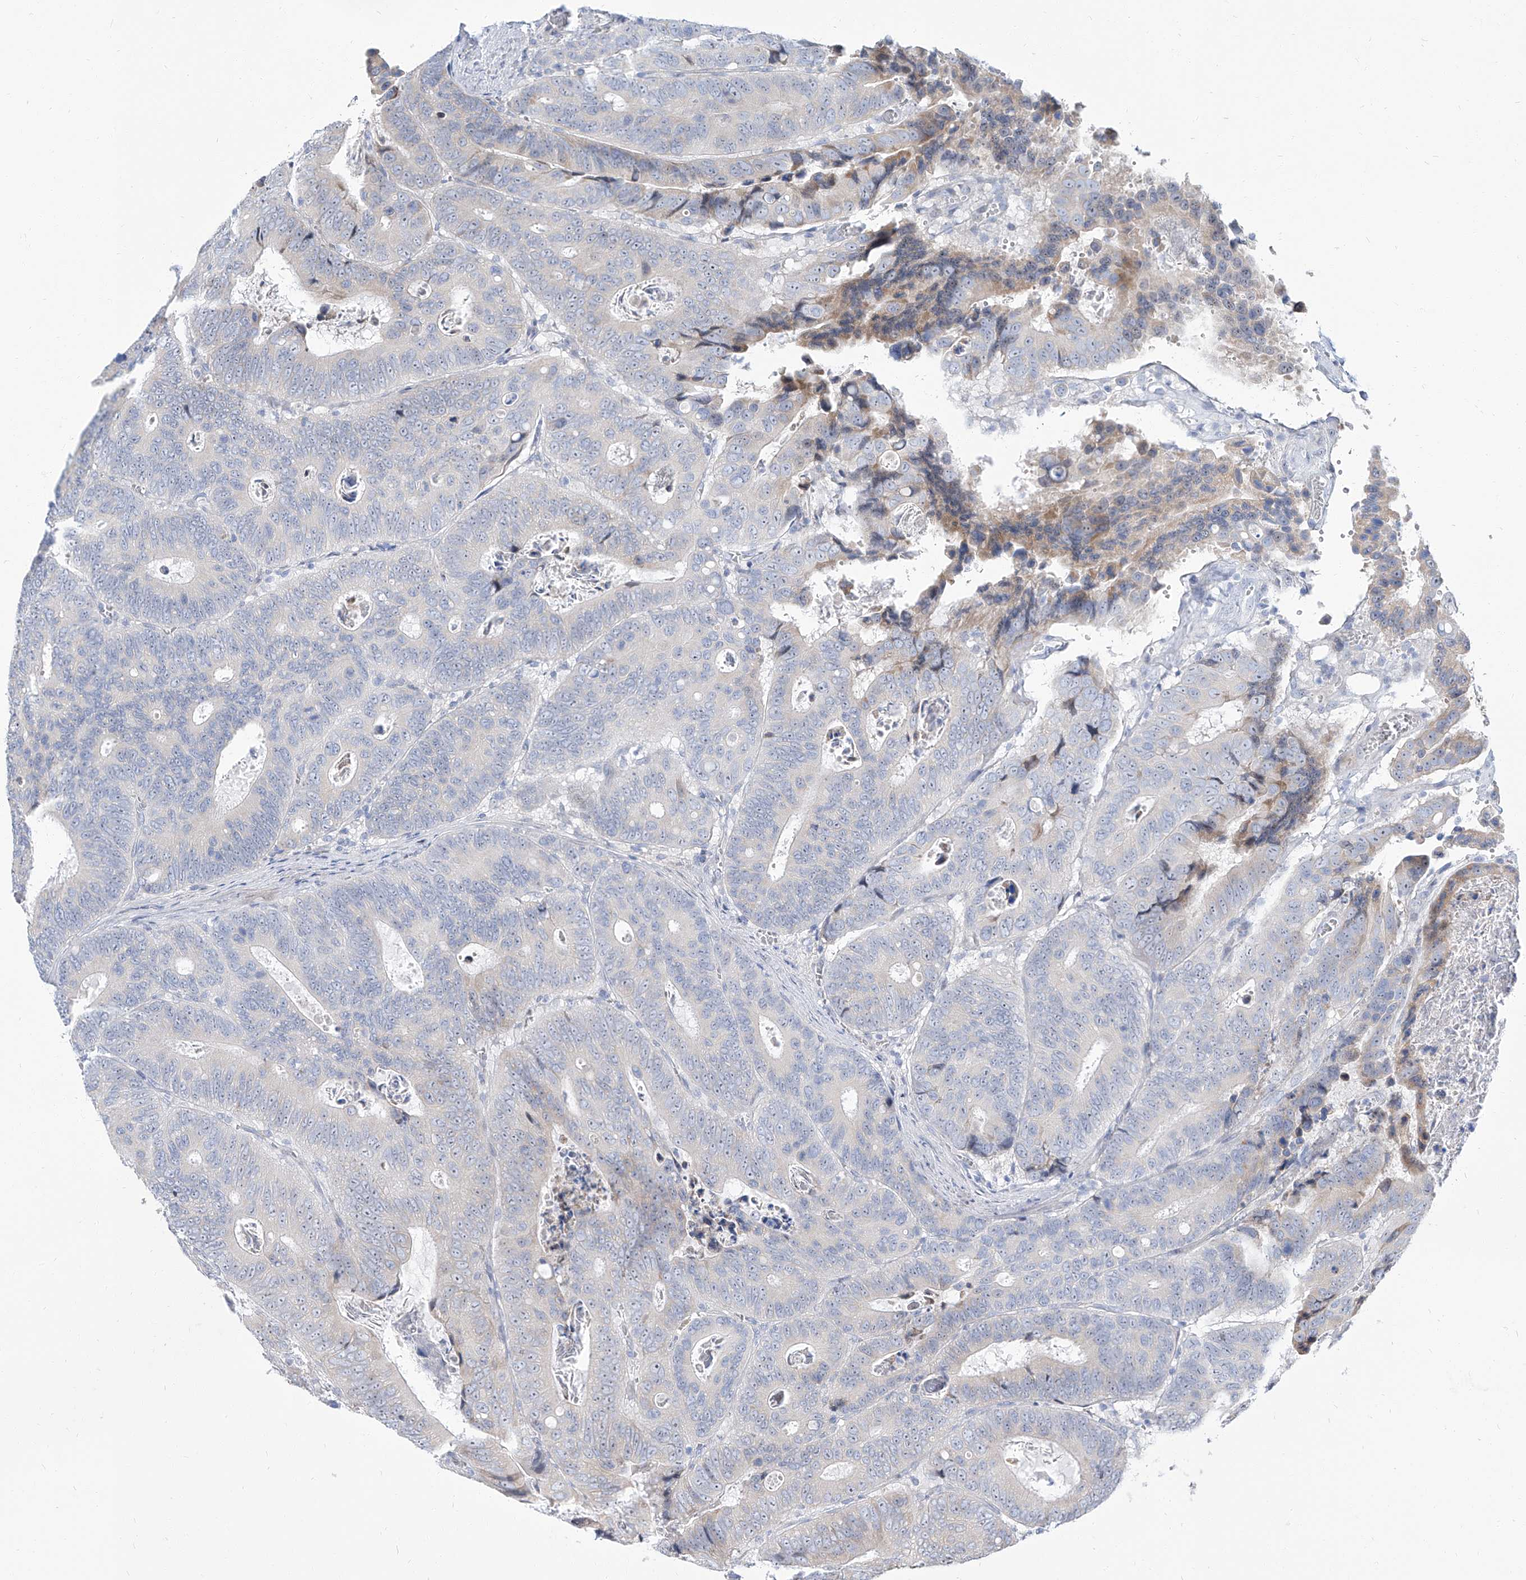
{"staining": {"intensity": "weak", "quantity": "<25%", "location": "cytoplasmic/membranous"}, "tissue": "colorectal cancer", "cell_type": "Tumor cells", "image_type": "cancer", "snomed": [{"axis": "morphology", "description": "Inflammation, NOS"}, {"axis": "morphology", "description": "Adenocarcinoma, NOS"}, {"axis": "topography", "description": "Colon"}], "caption": "This micrograph is of colorectal adenocarcinoma stained with IHC to label a protein in brown with the nuclei are counter-stained blue. There is no staining in tumor cells.", "gene": "TXLNB", "patient": {"sex": "male", "age": 72}}